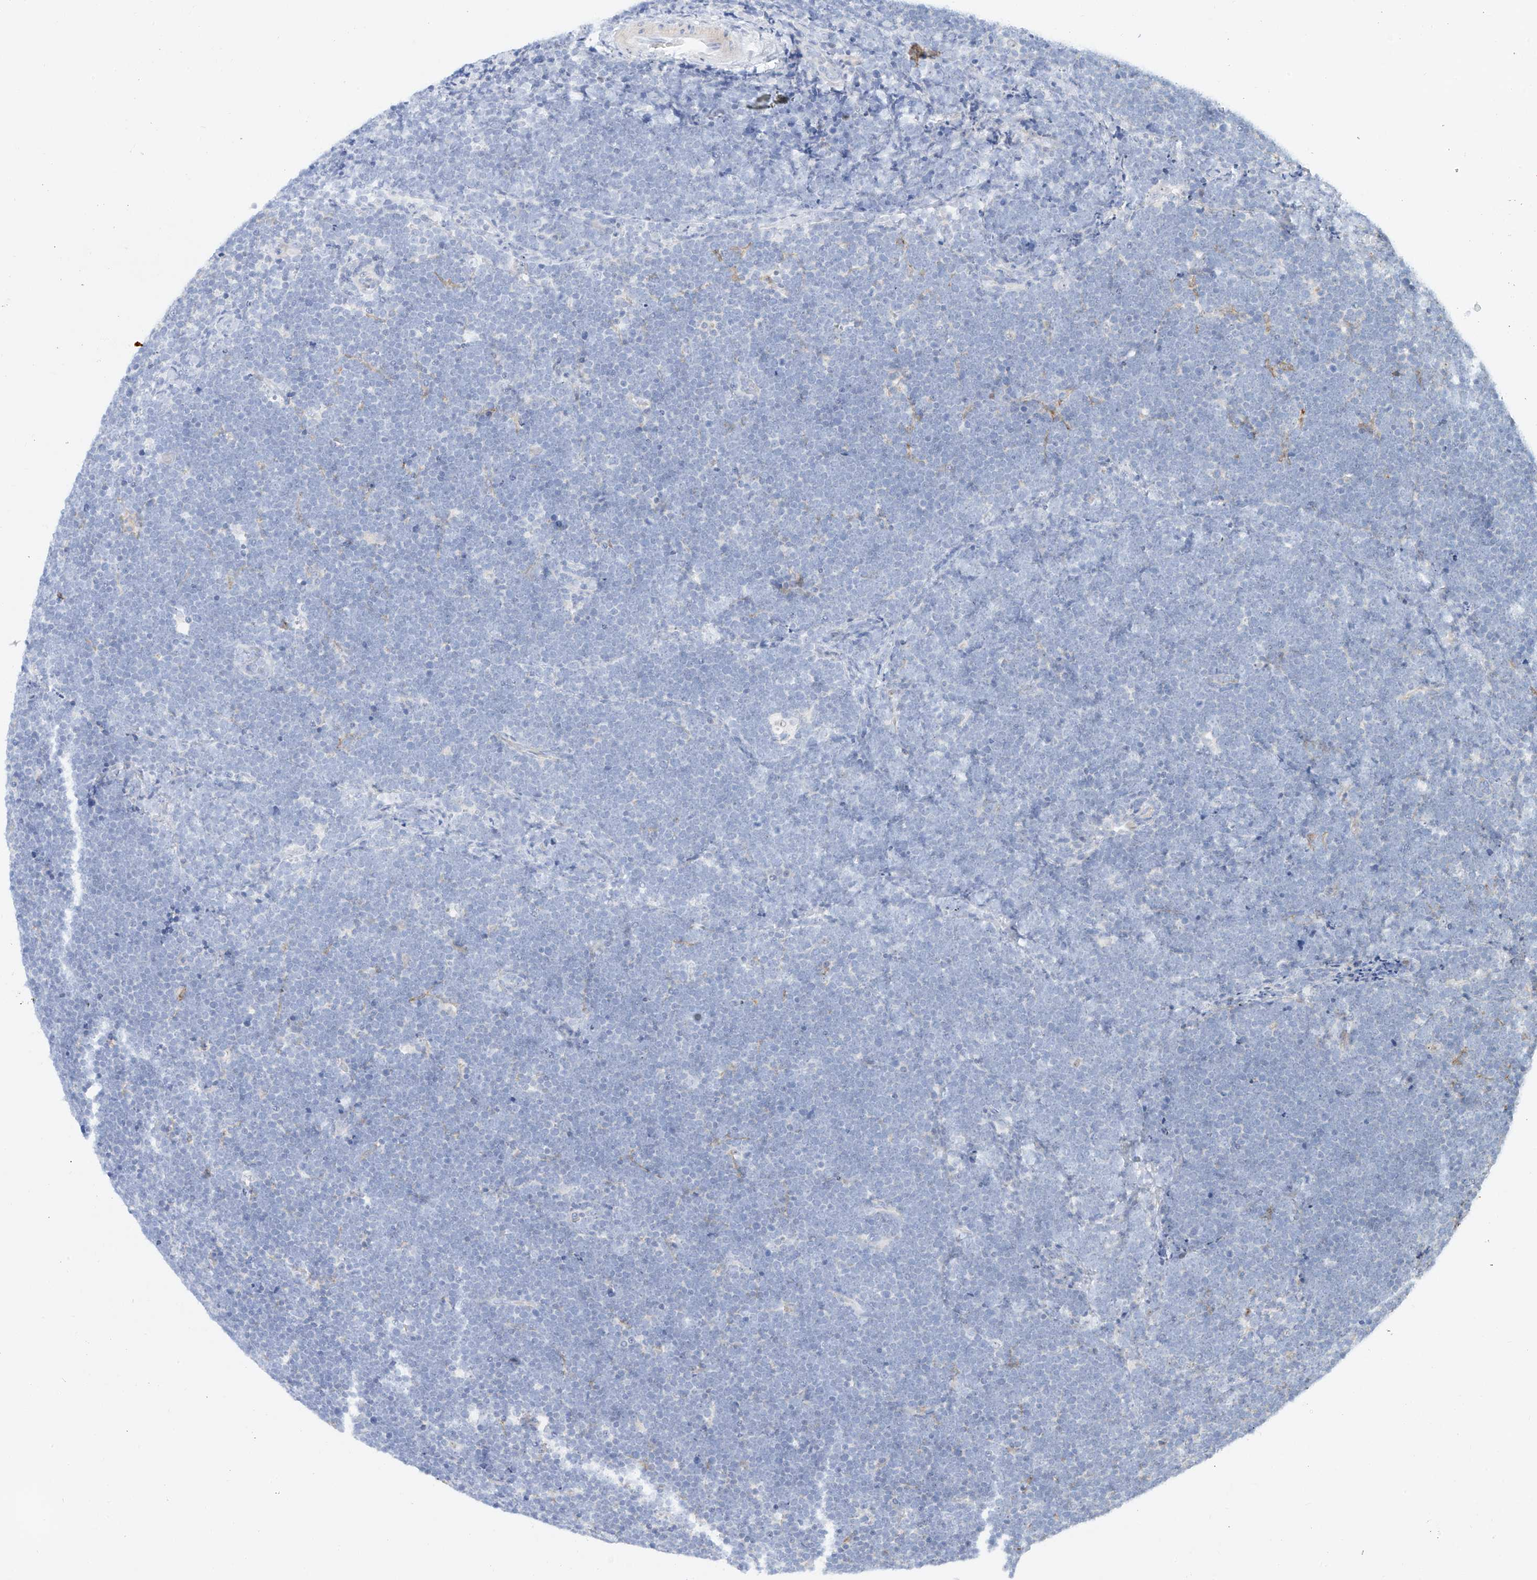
{"staining": {"intensity": "negative", "quantity": "none", "location": "none"}, "tissue": "lymphoma", "cell_type": "Tumor cells", "image_type": "cancer", "snomed": [{"axis": "morphology", "description": "Malignant lymphoma, non-Hodgkin's type, High grade"}, {"axis": "topography", "description": "Lymph node"}], "caption": "The immunohistochemistry (IHC) histopathology image has no significant expression in tumor cells of lymphoma tissue.", "gene": "SNU13", "patient": {"sex": "male", "age": 13}}